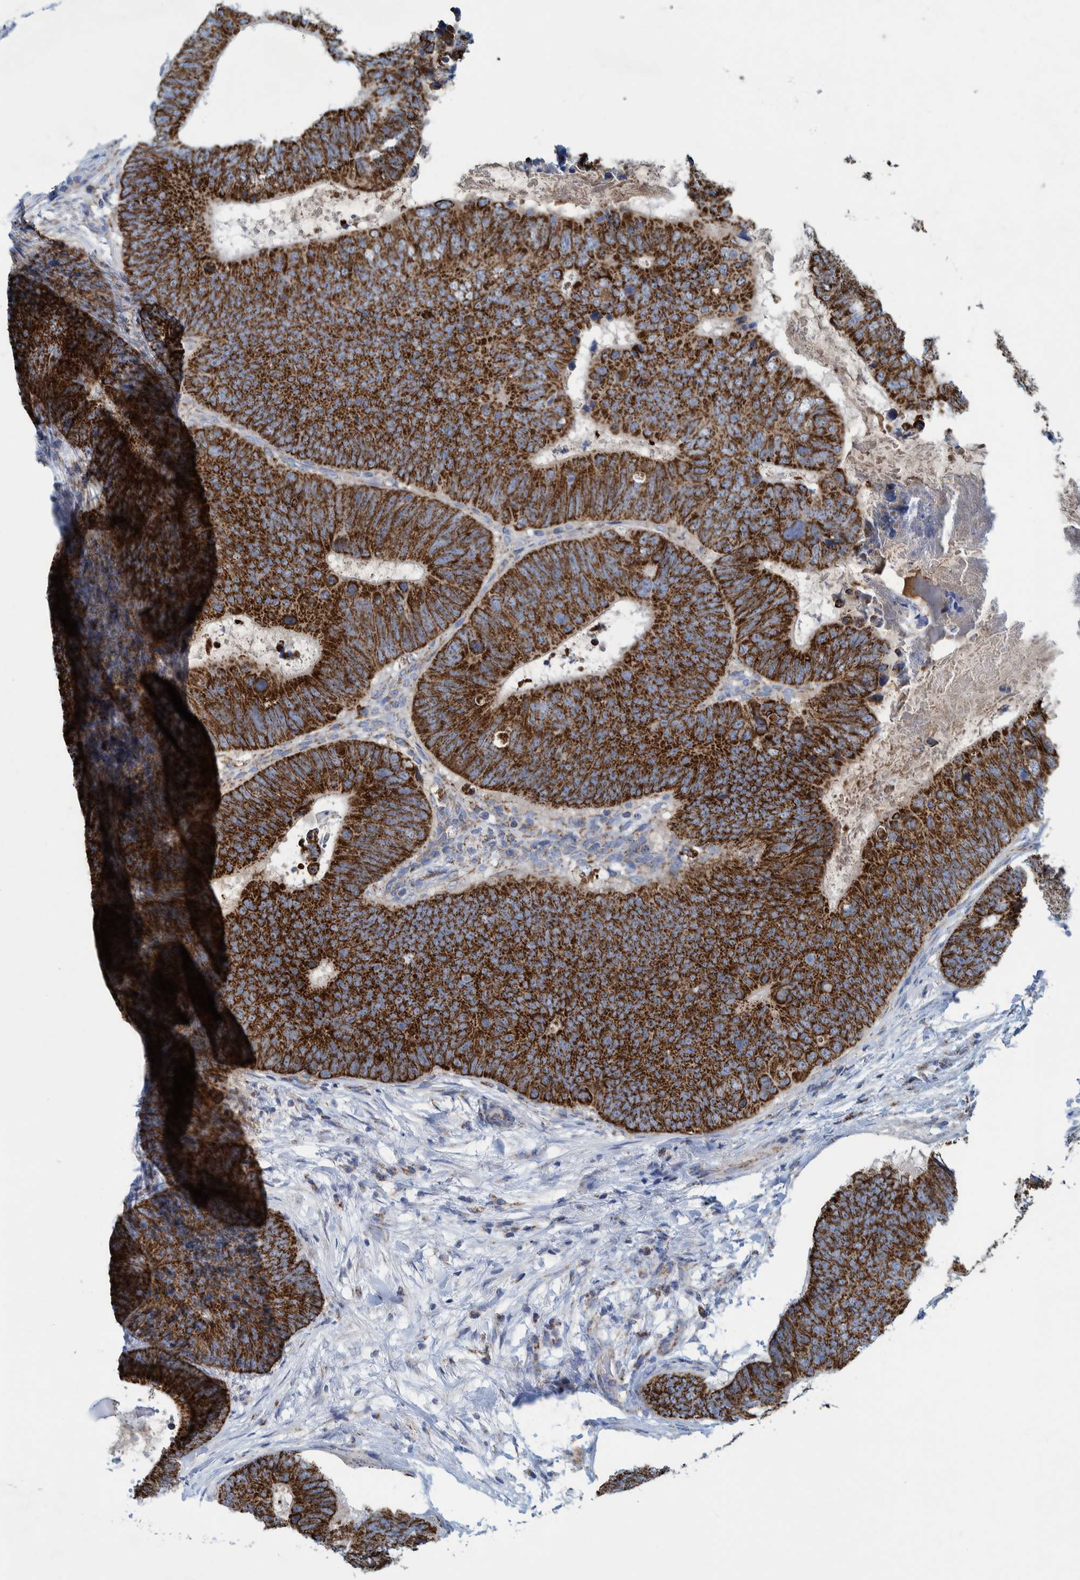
{"staining": {"intensity": "strong", "quantity": ">75%", "location": "cytoplasmic/membranous"}, "tissue": "colorectal cancer", "cell_type": "Tumor cells", "image_type": "cancer", "snomed": [{"axis": "morphology", "description": "Adenocarcinoma, NOS"}, {"axis": "topography", "description": "Colon"}], "caption": "A brown stain shows strong cytoplasmic/membranous expression of a protein in human colorectal adenocarcinoma tumor cells. (IHC, brightfield microscopy, high magnification).", "gene": "MRPS7", "patient": {"sex": "male", "age": 56}}